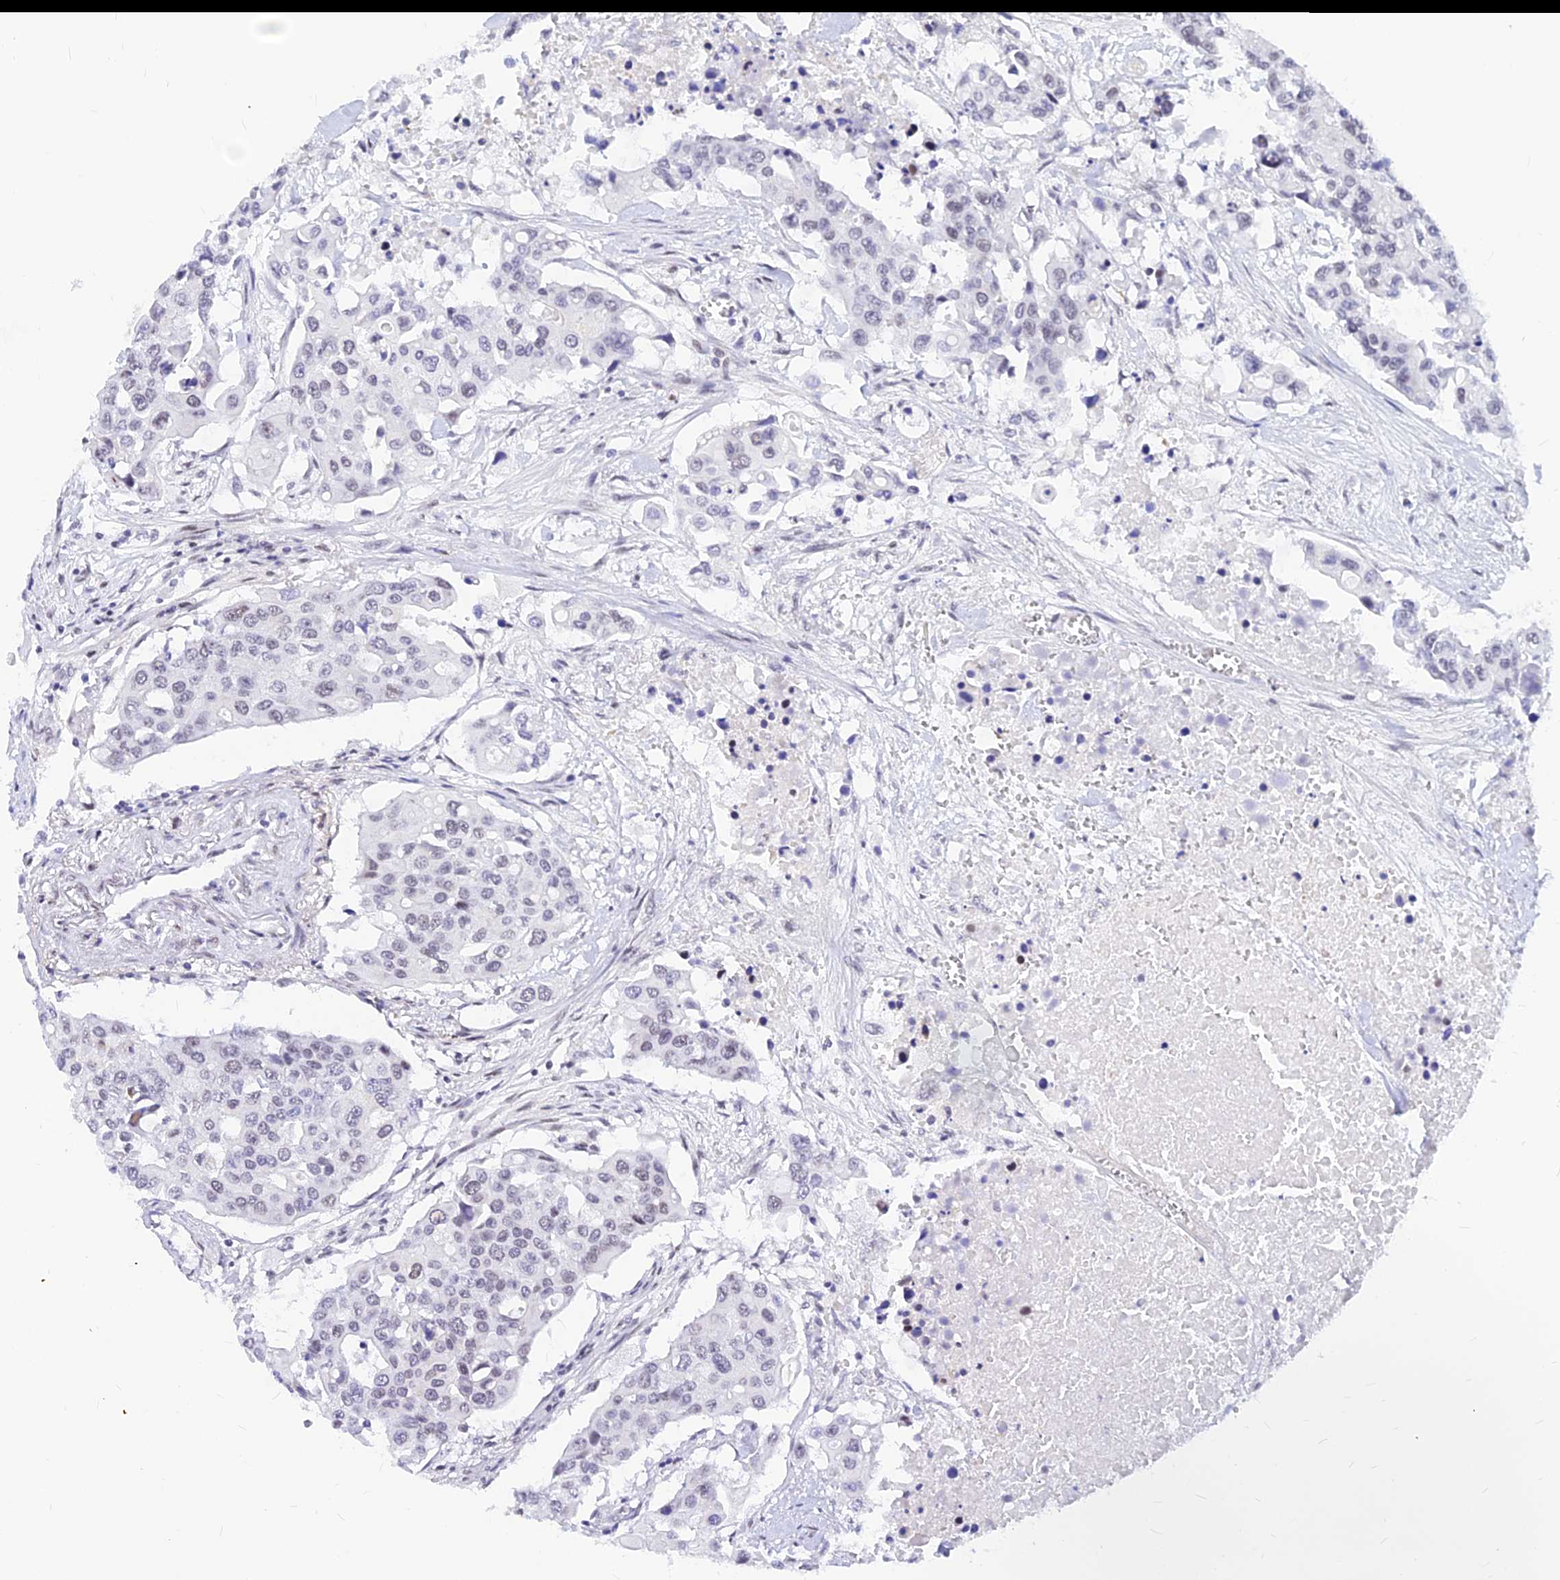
{"staining": {"intensity": "negative", "quantity": "none", "location": "none"}, "tissue": "colorectal cancer", "cell_type": "Tumor cells", "image_type": "cancer", "snomed": [{"axis": "morphology", "description": "Adenocarcinoma, NOS"}, {"axis": "topography", "description": "Colon"}], "caption": "The photomicrograph shows no staining of tumor cells in colorectal cancer.", "gene": "KCTD13", "patient": {"sex": "male", "age": 77}}